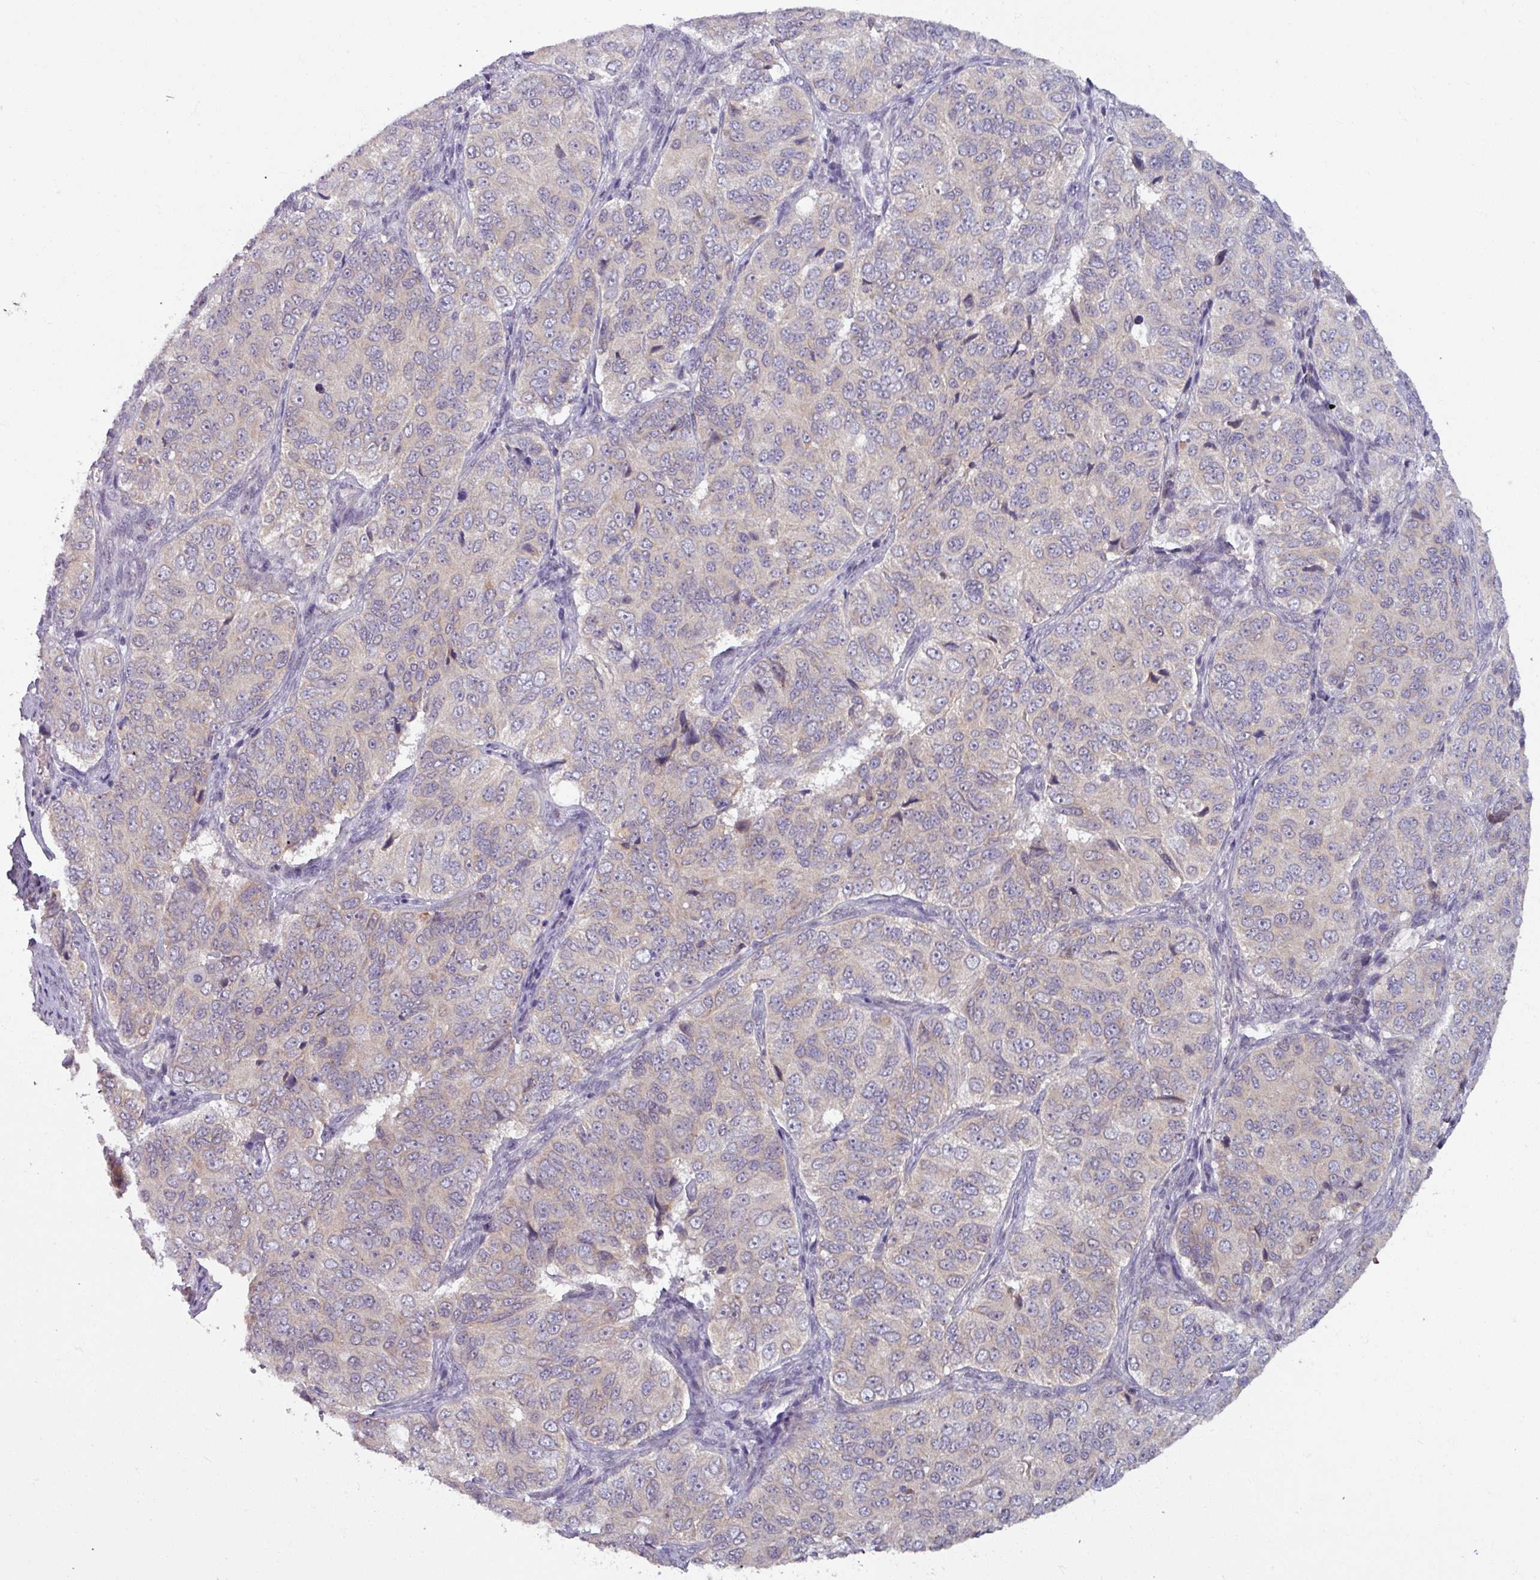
{"staining": {"intensity": "negative", "quantity": "none", "location": "none"}, "tissue": "ovarian cancer", "cell_type": "Tumor cells", "image_type": "cancer", "snomed": [{"axis": "morphology", "description": "Carcinoma, endometroid"}, {"axis": "topography", "description": "Ovary"}], "caption": "A photomicrograph of human ovarian cancer is negative for staining in tumor cells. The staining was performed using DAB (3,3'-diaminobenzidine) to visualize the protein expression in brown, while the nuclei were stained in blue with hematoxylin (Magnification: 20x).", "gene": "OGFOD3", "patient": {"sex": "female", "age": 51}}